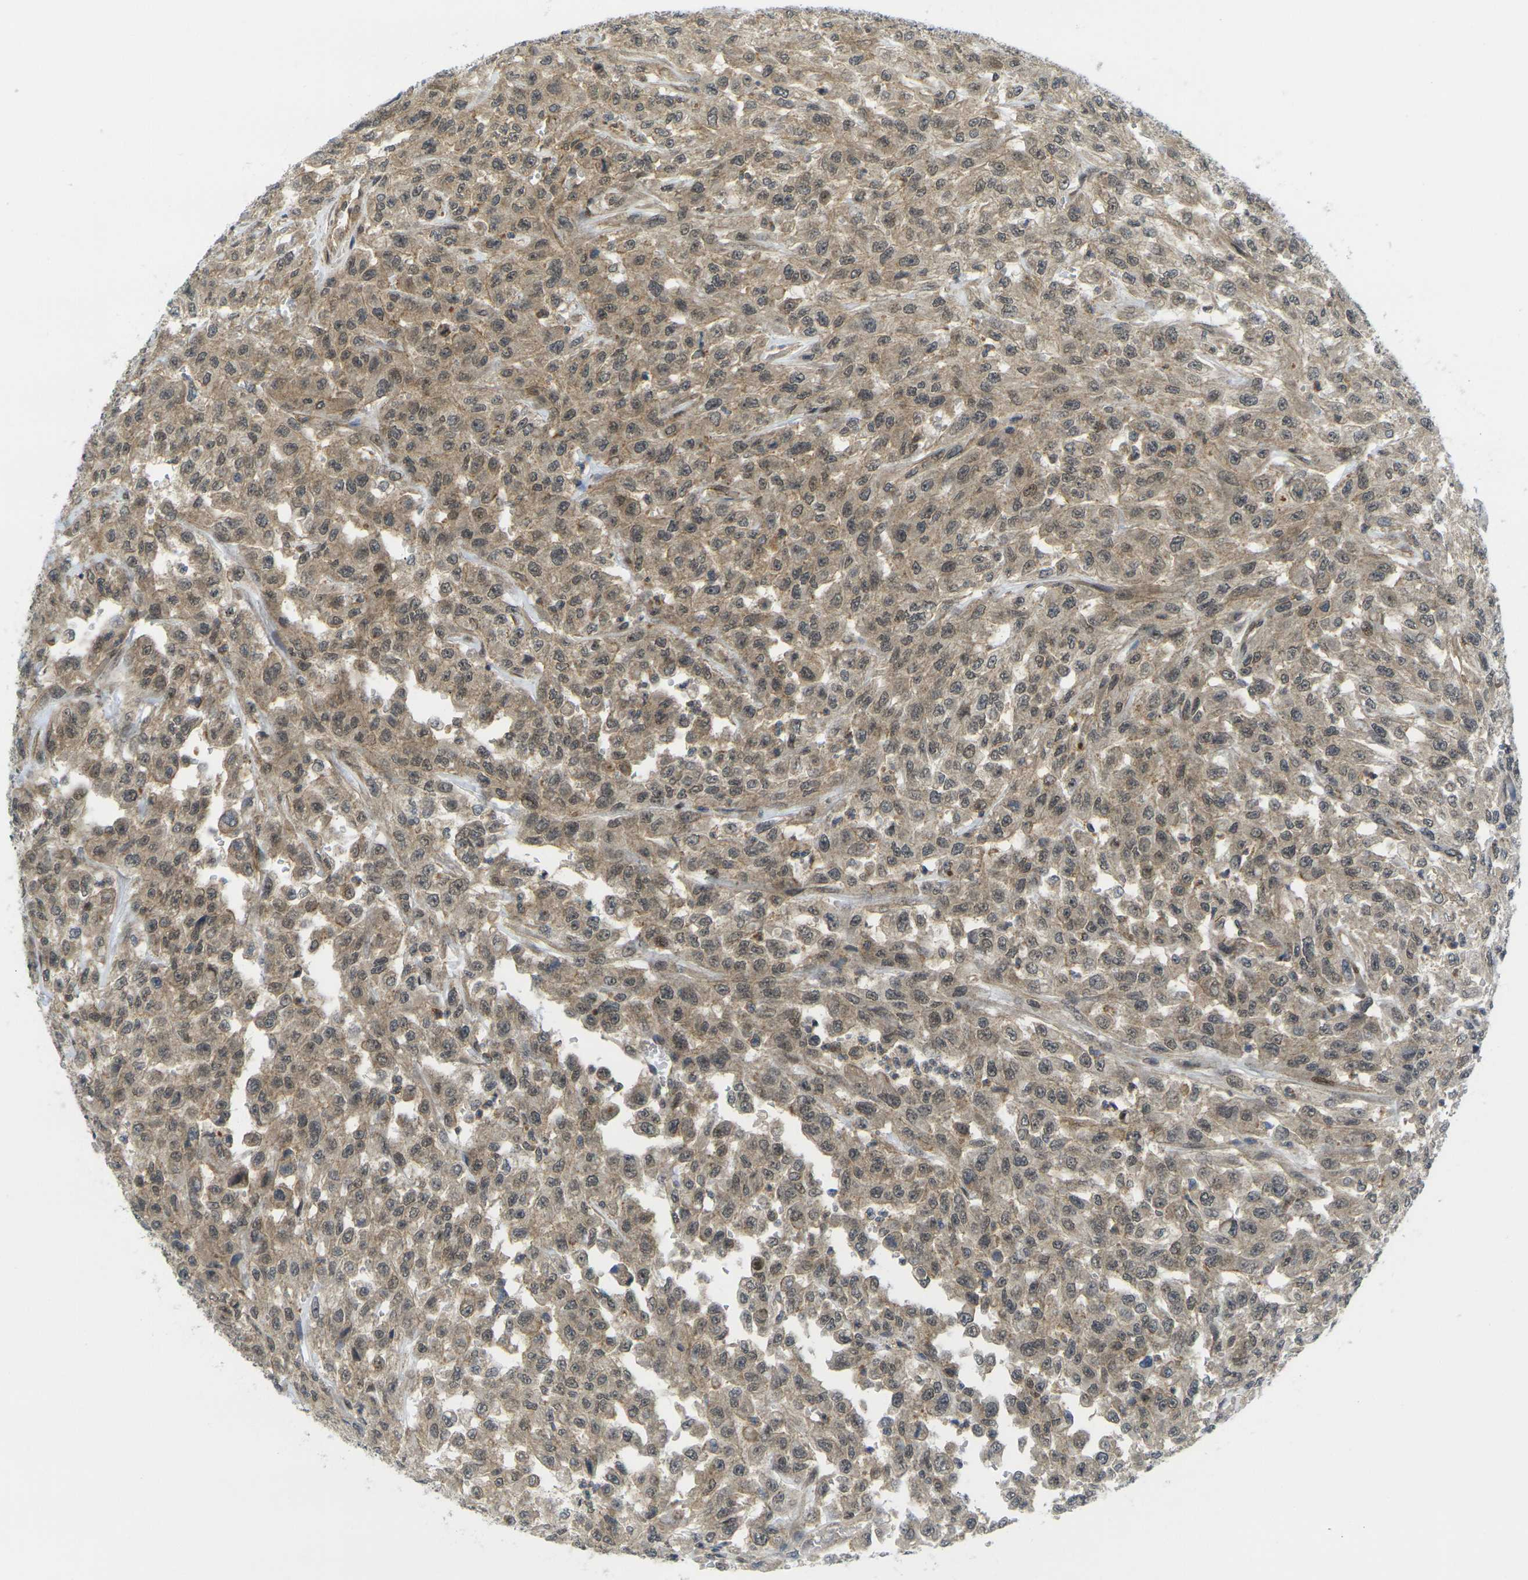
{"staining": {"intensity": "moderate", "quantity": ">75%", "location": "cytoplasmic/membranous"}, "tissue": "urothelial cancer", "cell_type": "Tumor cells", "image_type": "cancer", "snomed": [{"axis": "morphology", "description": "Urothelial carcinoma, High grade"}, {"axis": "topography", "description": "Urinary bladder"}], "caption": "The immunohistochemical stain labels moderate cytoplasmic/membranous positivity in tumor cells of urothelial carcinoma (high-grade) tissue.", "gene": "KCTD10", "patient": {"sex": "male", "age": 46}}